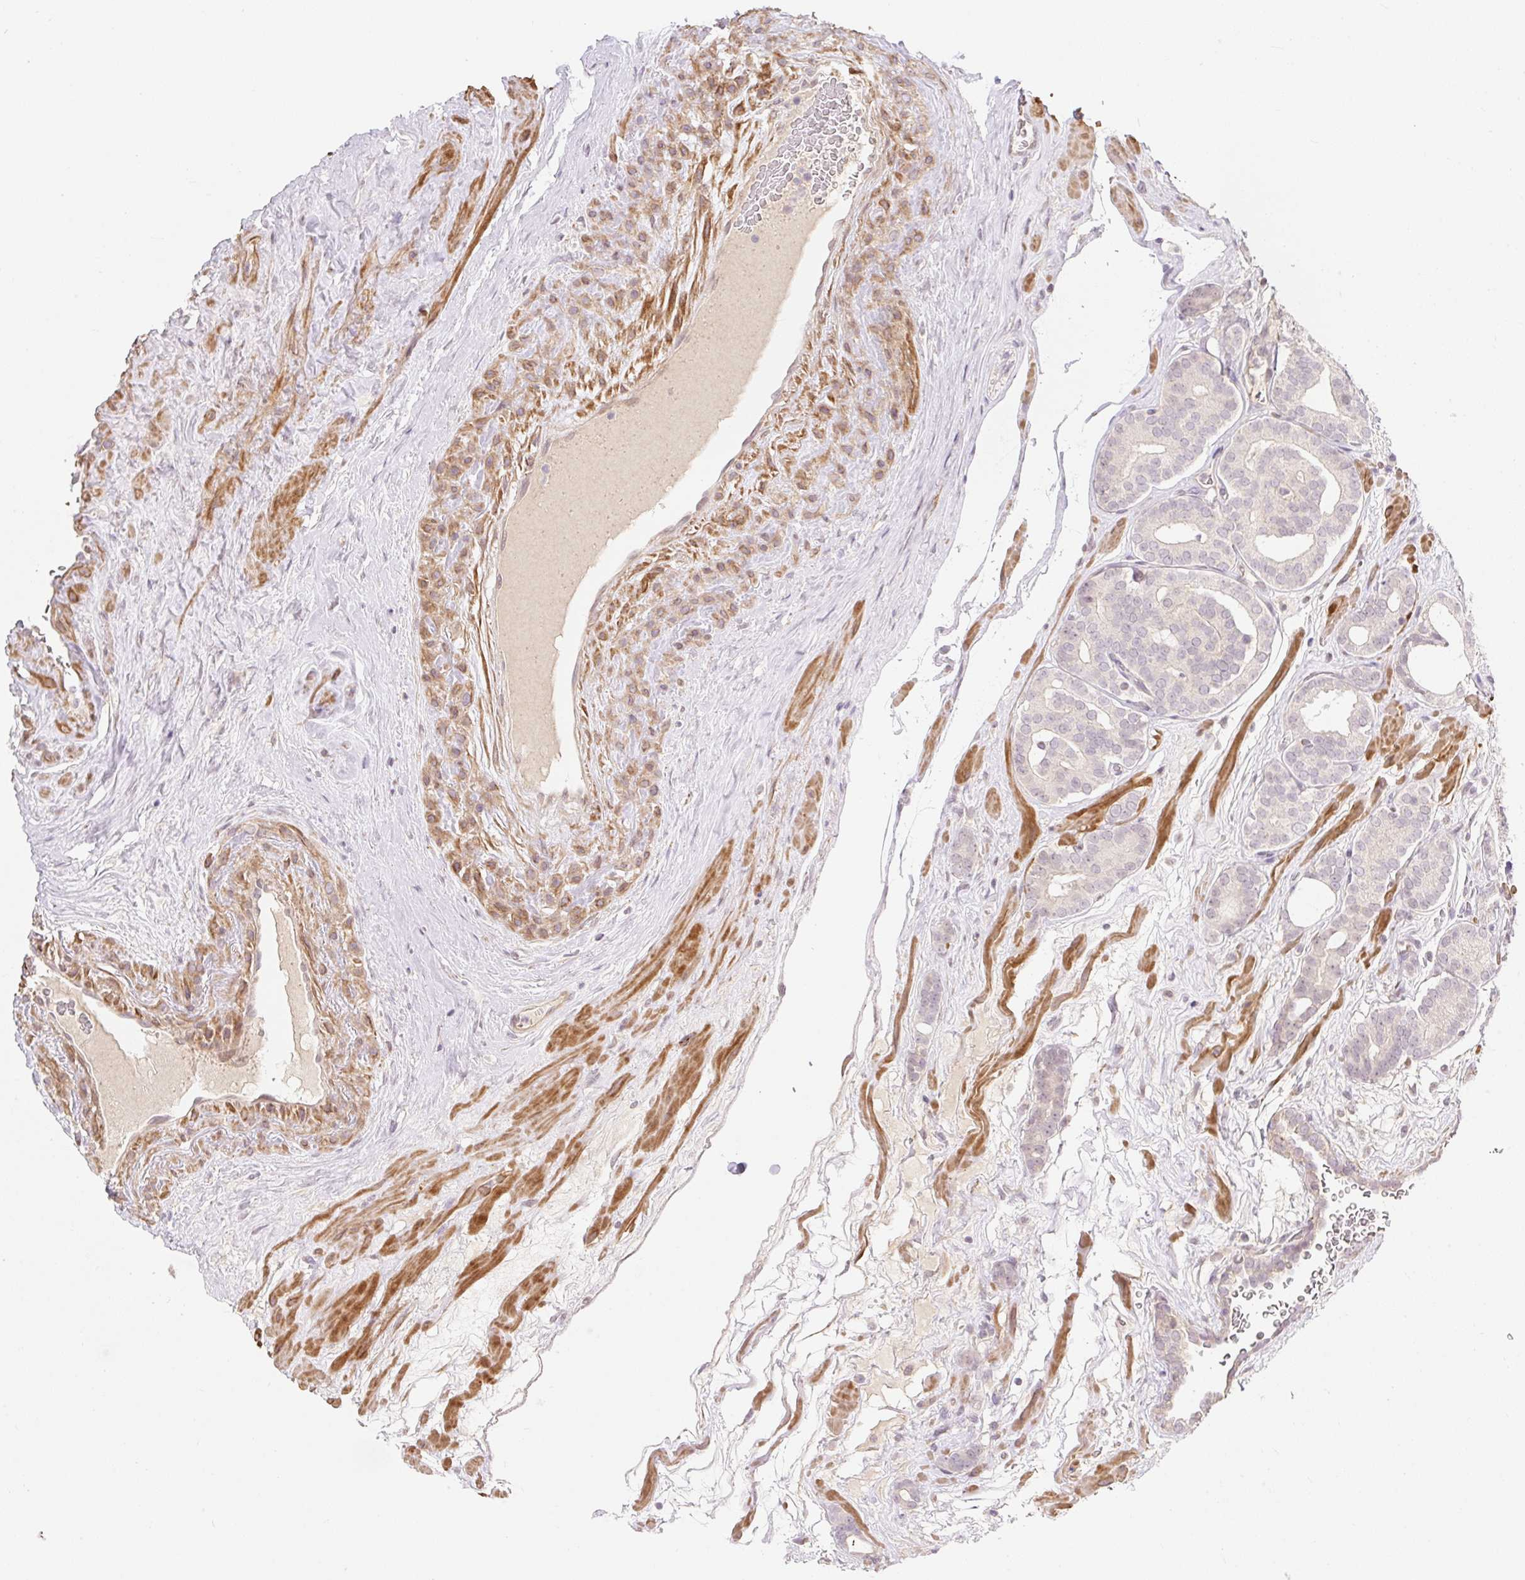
{"staining": {"intensity": "negative", "quantity": "none", "location": "none"}, "tissue": "prostate cancer", "cell_type": "Tumor cells", "image_type": "cancer", "snomed": [{"axis": "morphology", "description": "Adenocarcinoma, High grade"}, {"axis": "topography", "description": "Prostate"}], "caption": "Histopathology image shows no protein expression in tumor cells of prostate adenocarcinoma (high-grade) tissue.", "gene": "EMC10", "patient": {"sex": "male", "age": 66}}